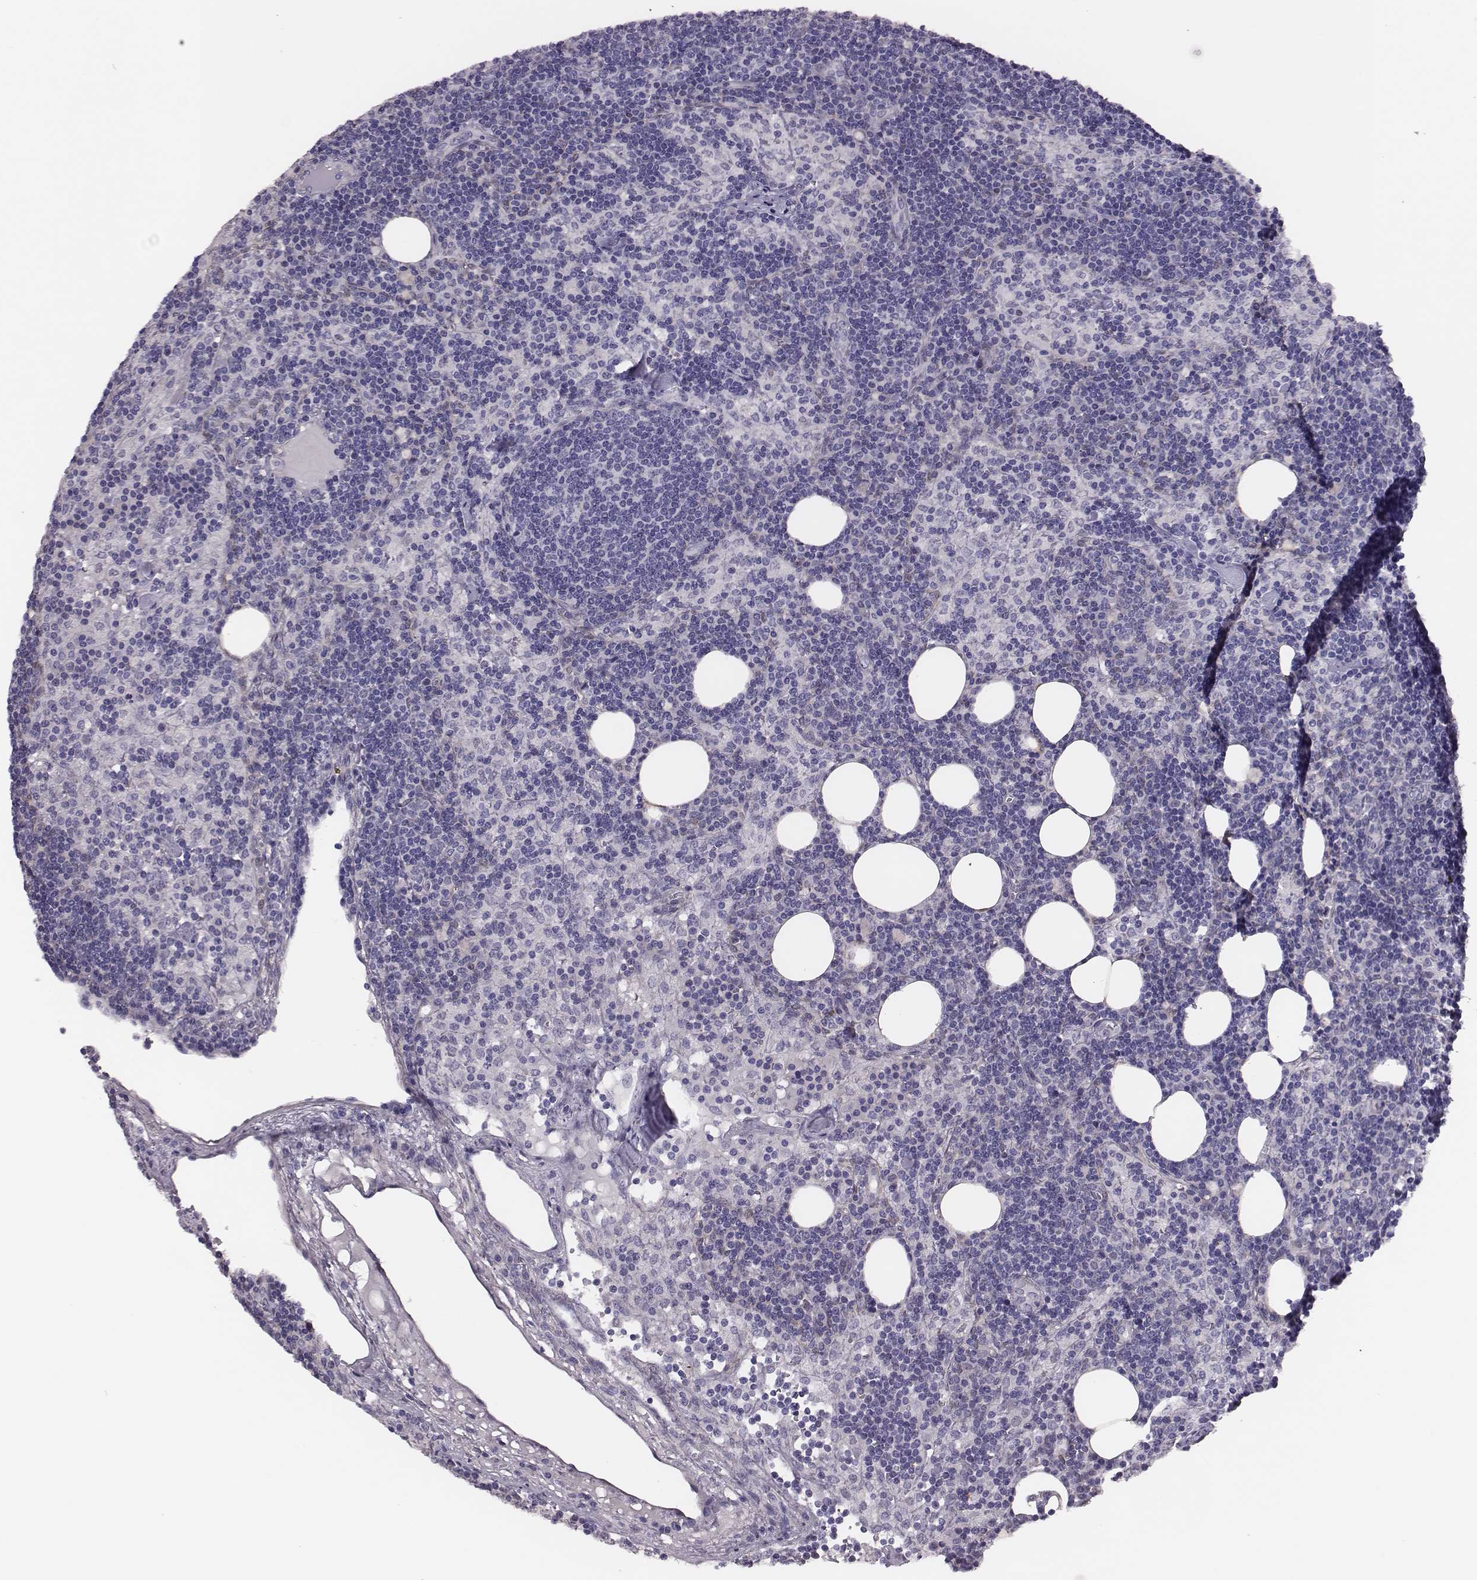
{"staining": {"intensity": "negative", "quantity": "none", "location": "none"}, "tissue": "lymph node", "cell_type": "Germinal center cells", "image_type": "normal", "snomed": [{"axis": "morphology", "description": "Normal tissue, NOS"}, {"axis": "topography", "description": "Lymph node"}], "caption": "An immunohistochemistry image of benign lymph node is shown. There is no staining in germinal center cells of lymph node.", "gene": "SCML2", "patient": {"sex": "female", "age": 52}}